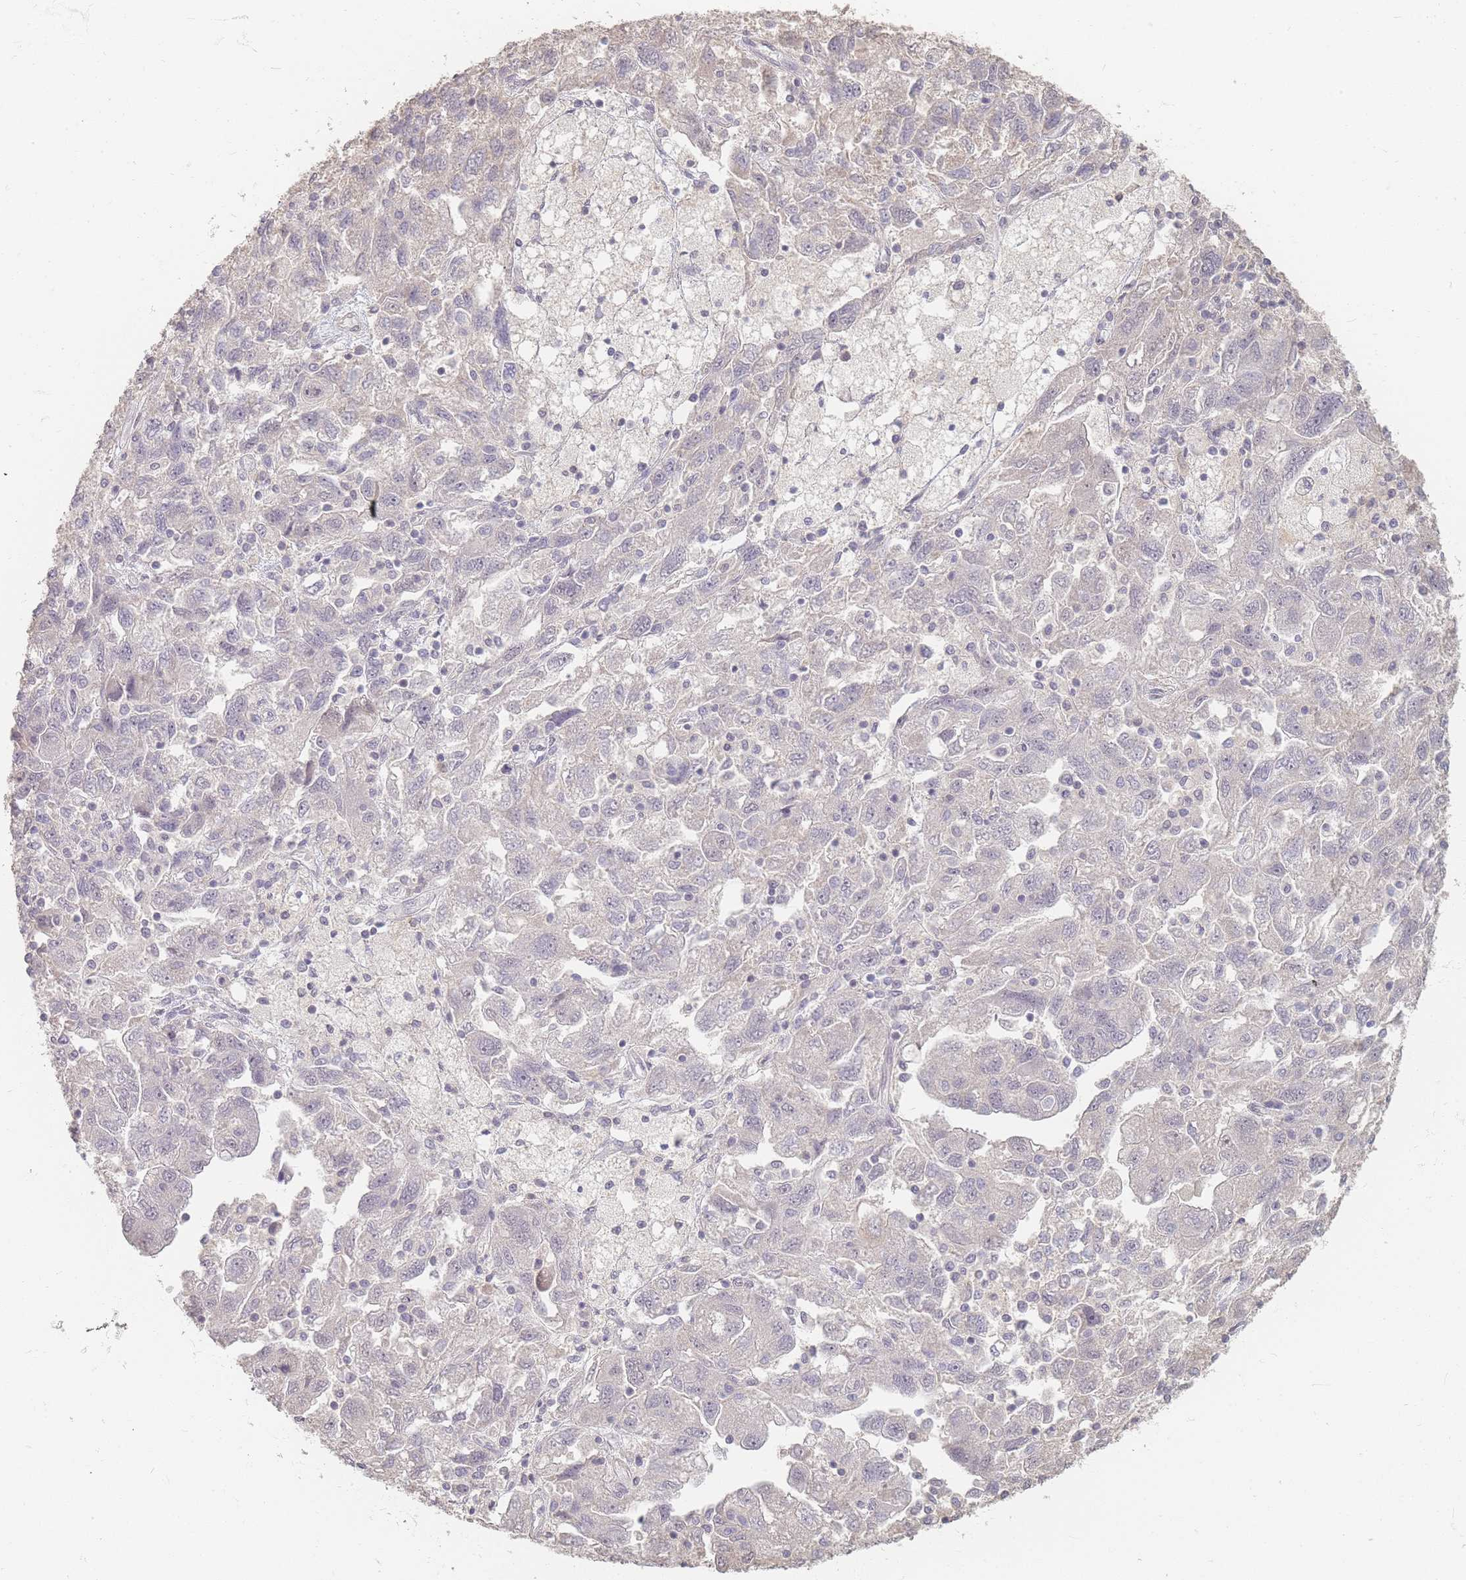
{"staining": {"intensity": "negative", "quantity": "none", "location": "none"}, "tissue": "ovarian cancer", "cell_type": "Tumor cells", "image_type": "cancer", "snomed": [{"axis": "morphology", "description": "Carcinoma, NOS"}, {"axis": "morphology", "description": "Cystadenocarcinoma, serous, NOS"}, {"axis": "topography", "description": "Ovary"}], "caption": "The histopathology image exhibits no staining of tumor cells in ovarian cancer. (DAB (3,3'-diaminobenzidine) immunohistochemistry (IHC) visualized using brightfield microscopy, high magnification).", "gene": "RFTN1", "patient": {"sex": "female", "age": 69}}